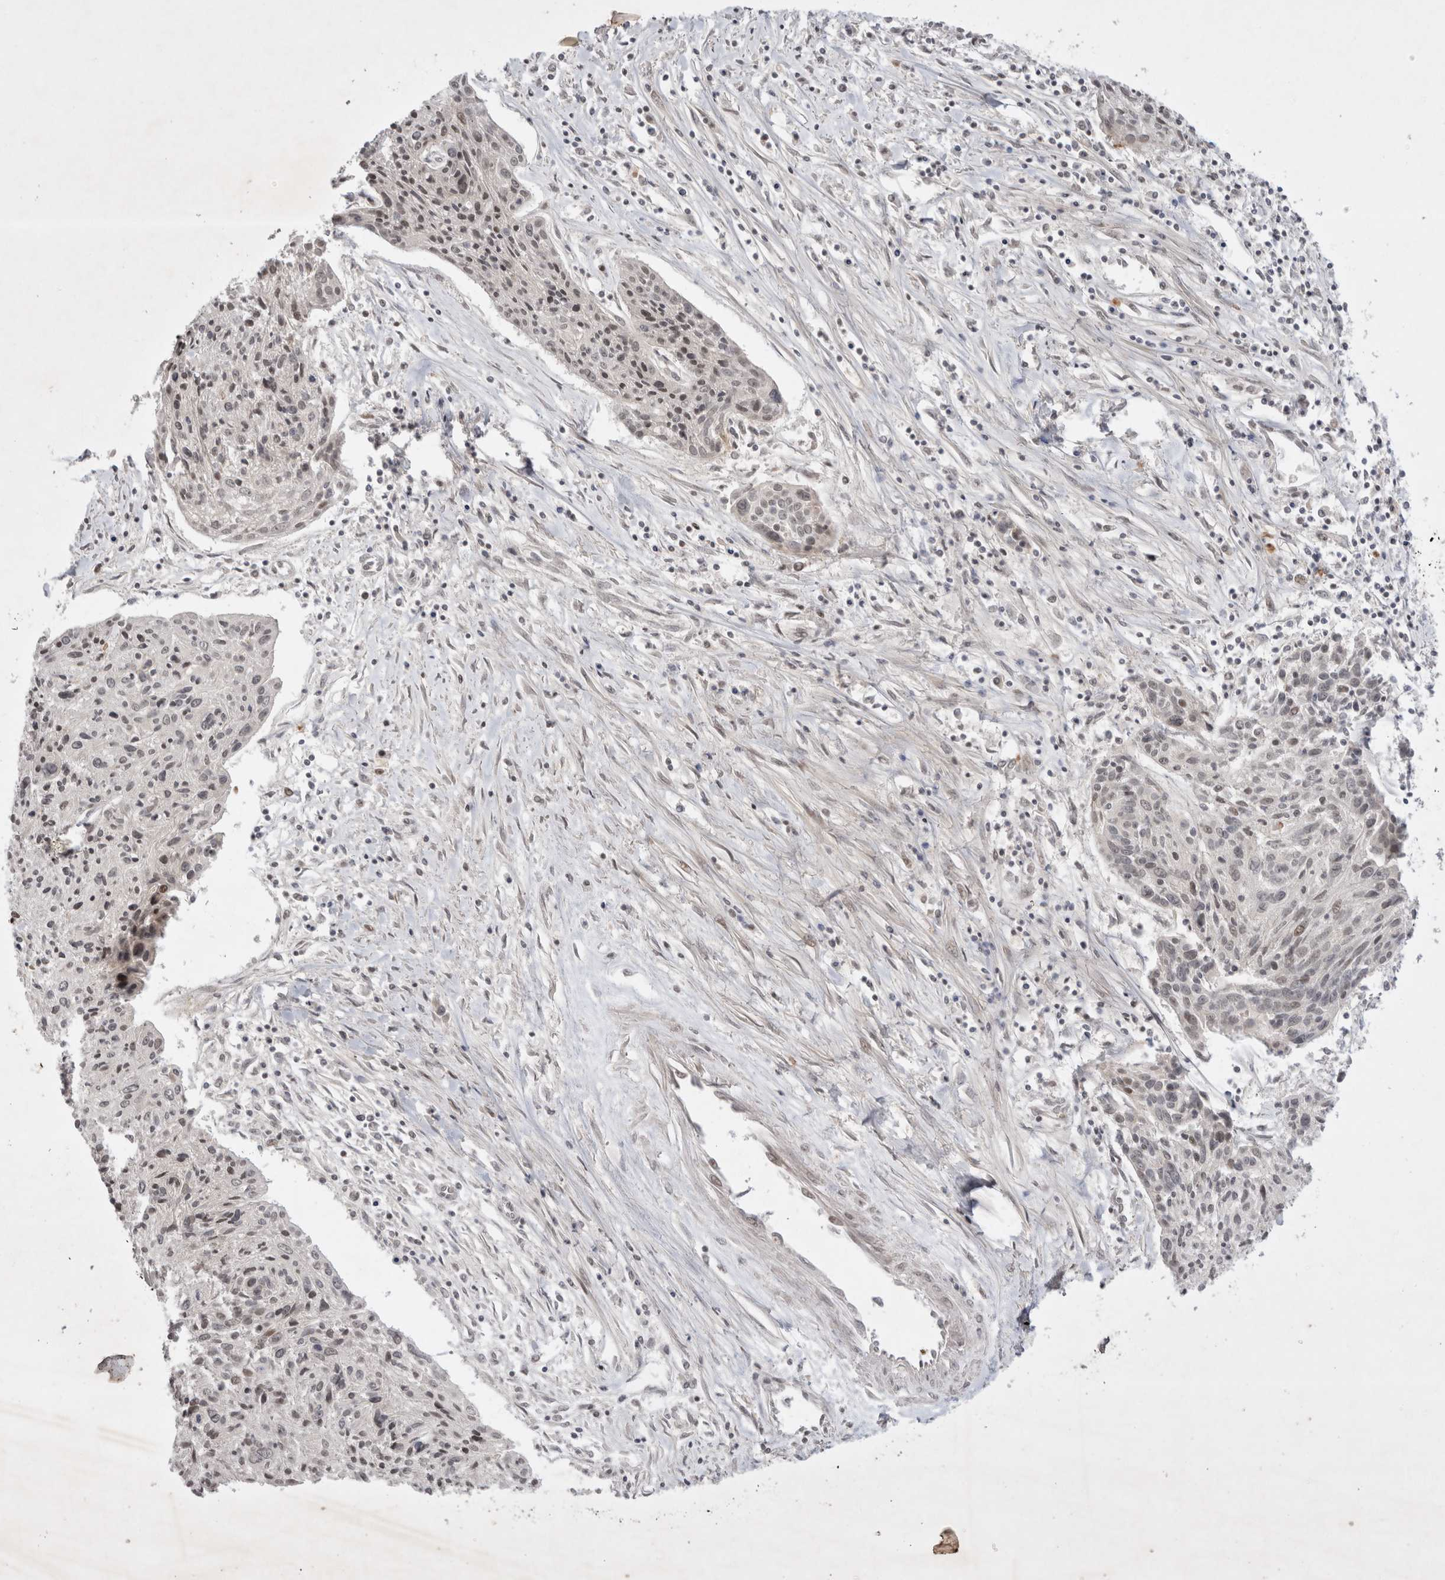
{"staining": {"intensity": "weak", "quantity": "25%-75%", "location": "nuclear"}, "tissue": "cervical cancer", "cell_type": "Tumor cells", "image_type": "cancer", "snomed": [{"axis": "morphology", "description": "Squamous cell carcinoma, NOS"}, {"axis": "topography", "description": "Cervix"}], "caption": "Tumor cells demonstrate weak nuclear staining in approximately 25%-75% of cells in cervical squamous cell carcinoma.", "gene": "EIF2AK1", "patient": {"sex": "female", "age": 51}}